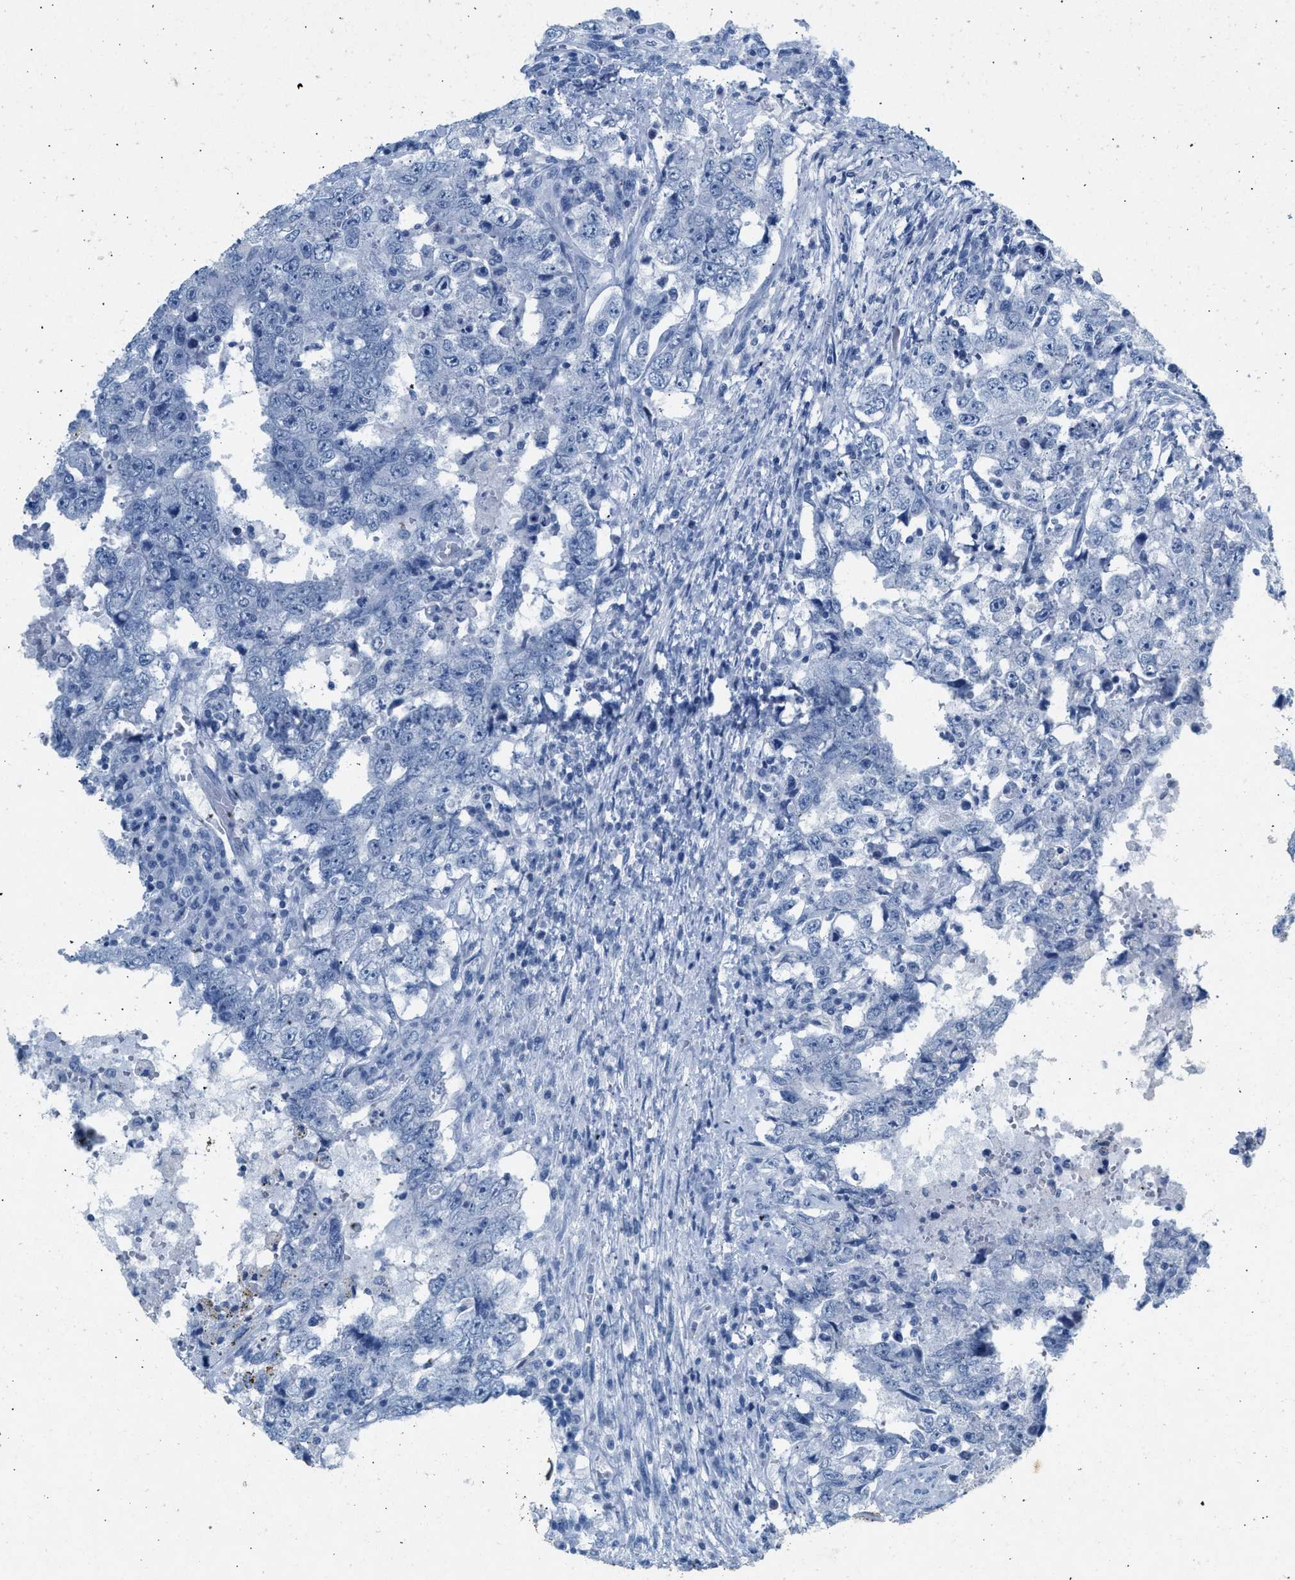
{"staining": {"intensity": "negative", "quantity": "none", "location": "none"}, "tissue": "testis cancer", "cell_type": "Tumor cells", "image_type": "cancer", "snomed": [{"axis": "morphology", "description": "Carcinoma, Embryonal, NOS"}, {"axis": "topography", "description": "Testis"}], "caption": "Immunohistochemistry photomicrograph of human testis cancer (embryonal carcinoma) stained for a protein (brown), which reveals no staining in tumor cells.", "gene": "HHATL", "patient": {"sex": "male", "age": 26}}